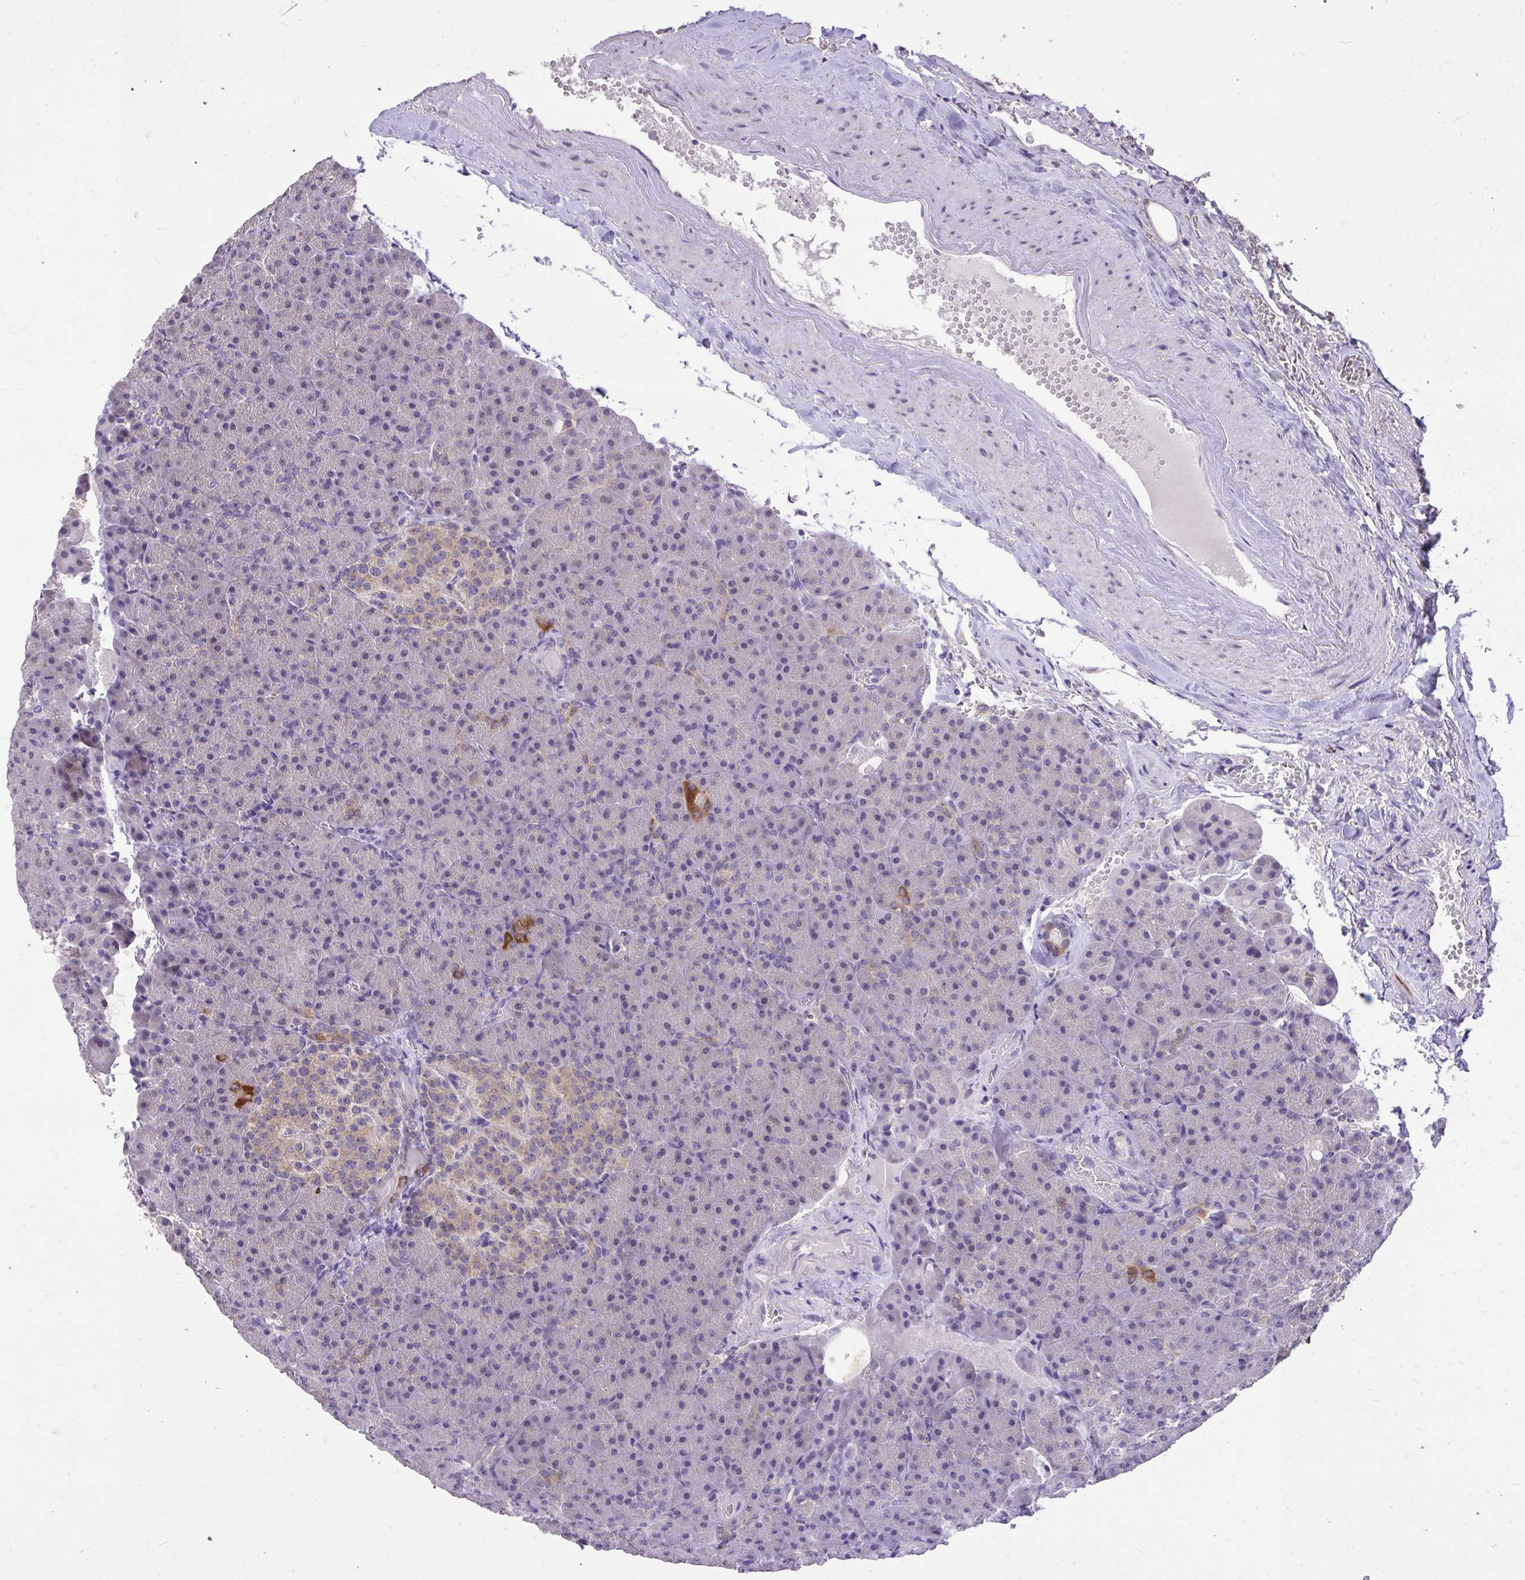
{"staining": {"intensity": "moderate", "quantity": "<25%", "location": "cytoplasmic/membranous"}, "tissue": "pancreas", "cell_type": "Exocrine glandular cells", "image_type": "normal", "snomed": [{"axis": "morphology", "description": "Normal tissue, NOS"}, {"axis": "topography", "description": "Pancreas"}], "caption": "DAB immunohistochemical staining of unremarkable pancreas demonstrates moderate cytoplasmic/membranous protein staining in approximately <25% of exocrine glandular cells.", "gene": "MPC2", "patient": {"sex": "female", "age": 74}}